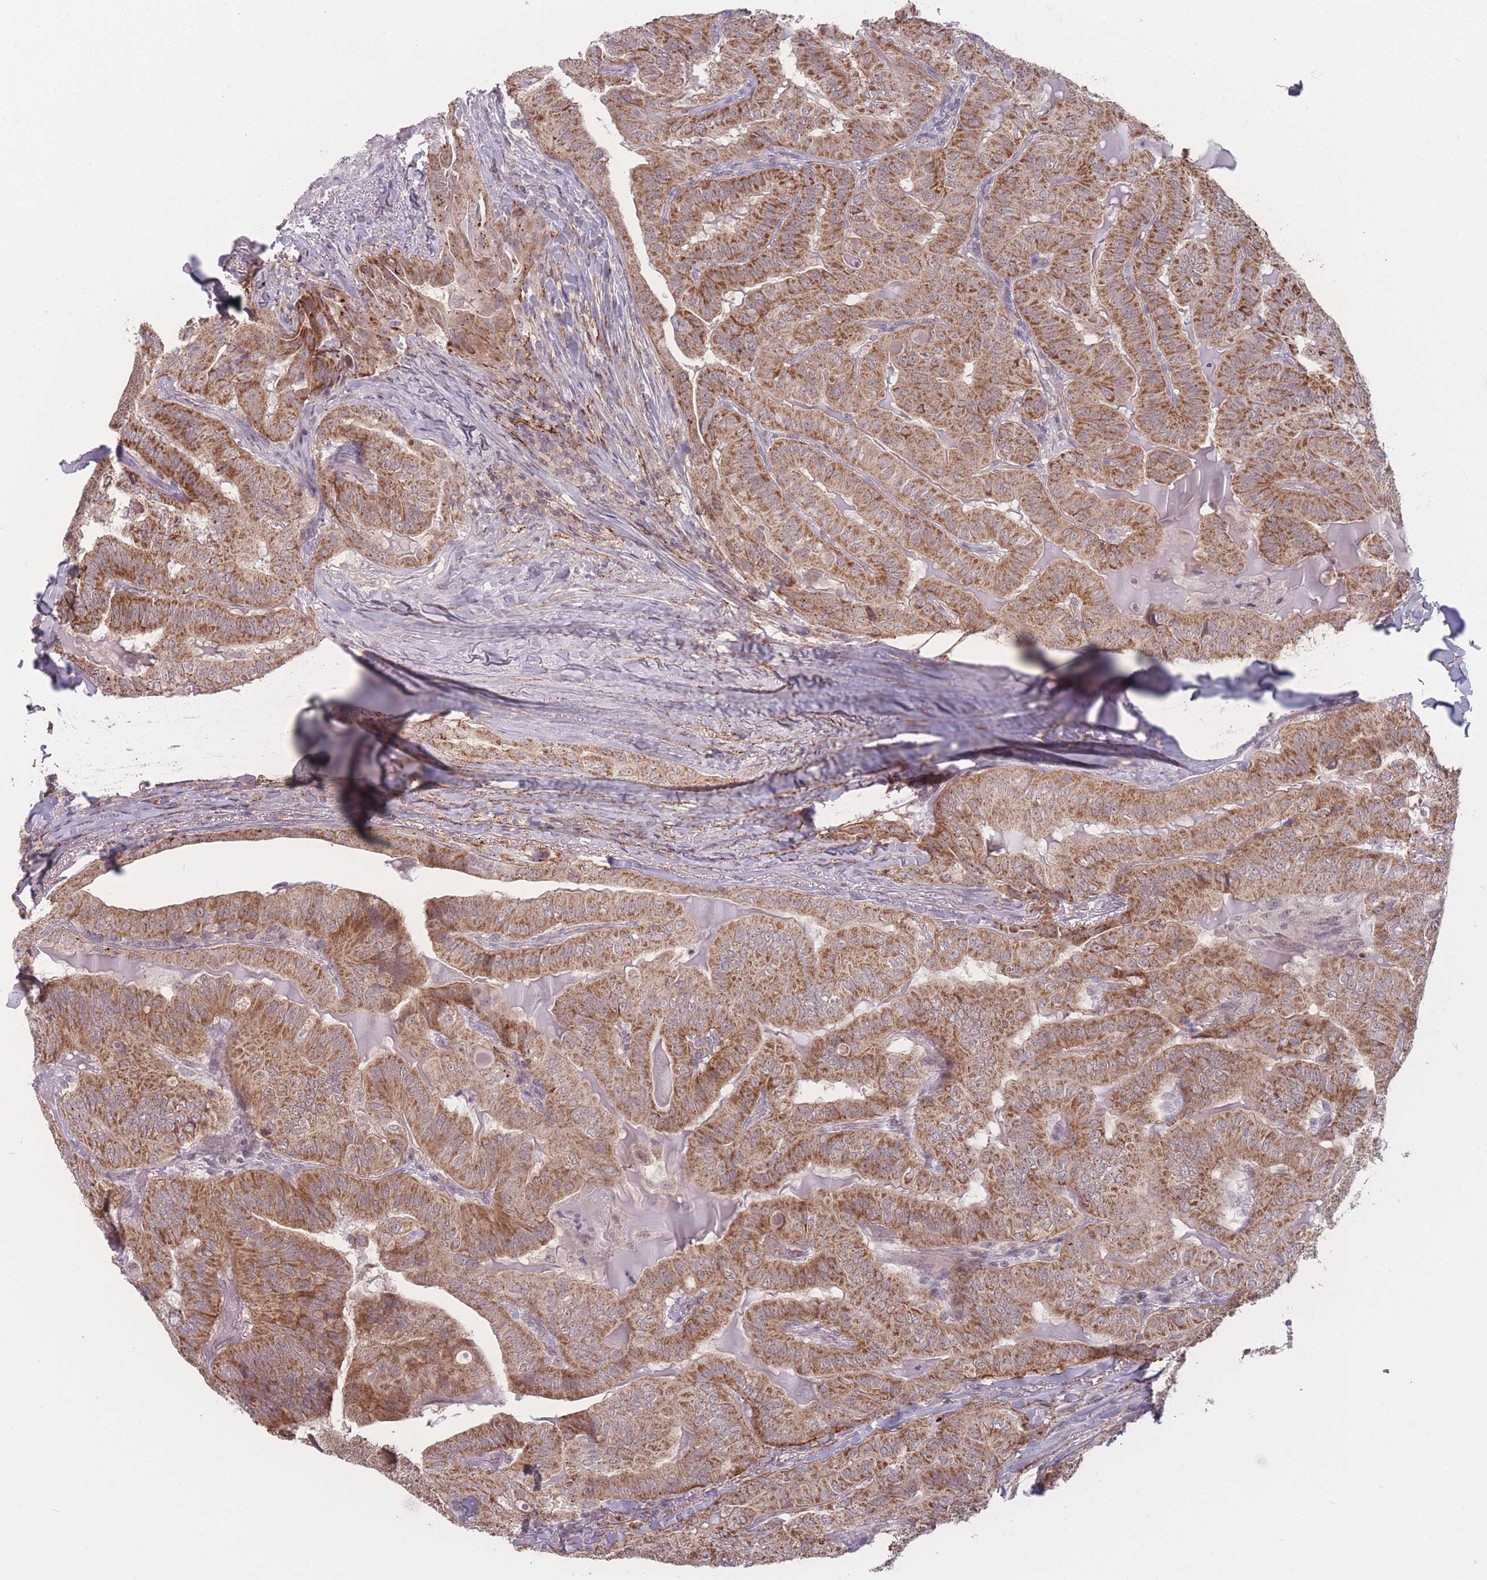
{"staining": {"intensity": "moderate", "quantity": ">75%", "location": "cytoplasmic/membranous"}, "tissue": "thyroid cancer", "cell_type": "Tumor cells", "image_type": "cancer", "snomed": [{"axis": "morphology", "description": "Papillary adenocarcinoma, NOS"}, {"axis": "topography", "description": "Thyroid gland"}], "caption": "Thyroid cancer (papillary adenocarcinoma) stained with DAB IHC reveals medium levels of moderate cytoplasmic/membranous staining in approximately >75% of tumor cells.", "gene": "TMEM232", "patient": {"sex": "female", "age": 68}}